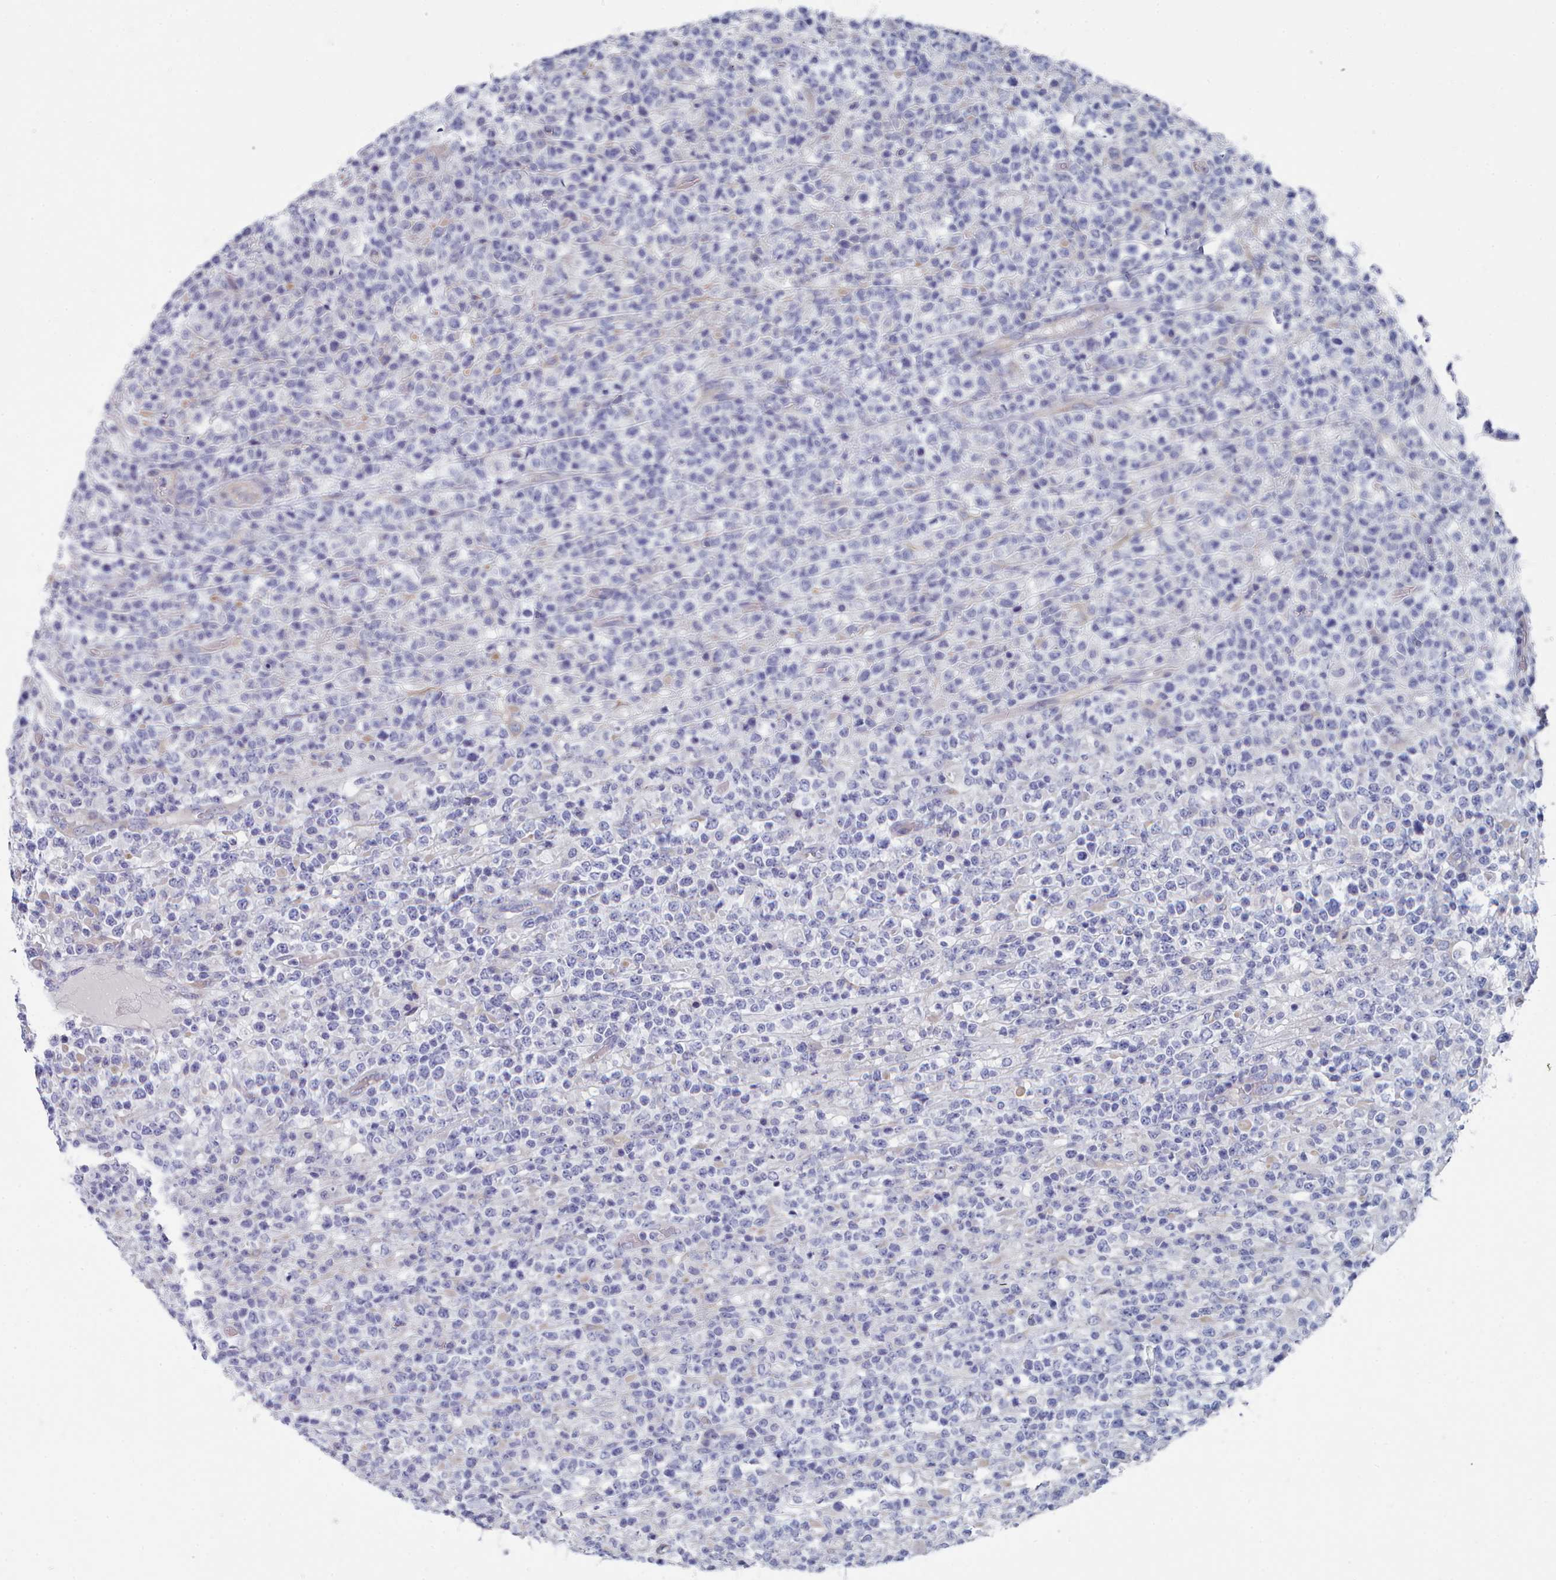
{"staining": {"intensity": "negative", "quantity": "none", "location": "none"}, "tissue": "lymphoma", "cell_type": "Tumor cells", "image_type": "cancer", "snomed": [{"axis": "morphology", "description": "Malignant lymphoma, non-Hodgkin's type, High grade"}, {"axis": "topography", "description": "Colon"}], "caption": "DAB (3,3'-diaminobenzidine) immunohistochemical staining of malignant lymphoma, non-Hodgkin's type (high-grade) exhibits no significant staining in tumor cells.", "gene": "PDE4C", "patient": {"sex": "female", "age": 53}}